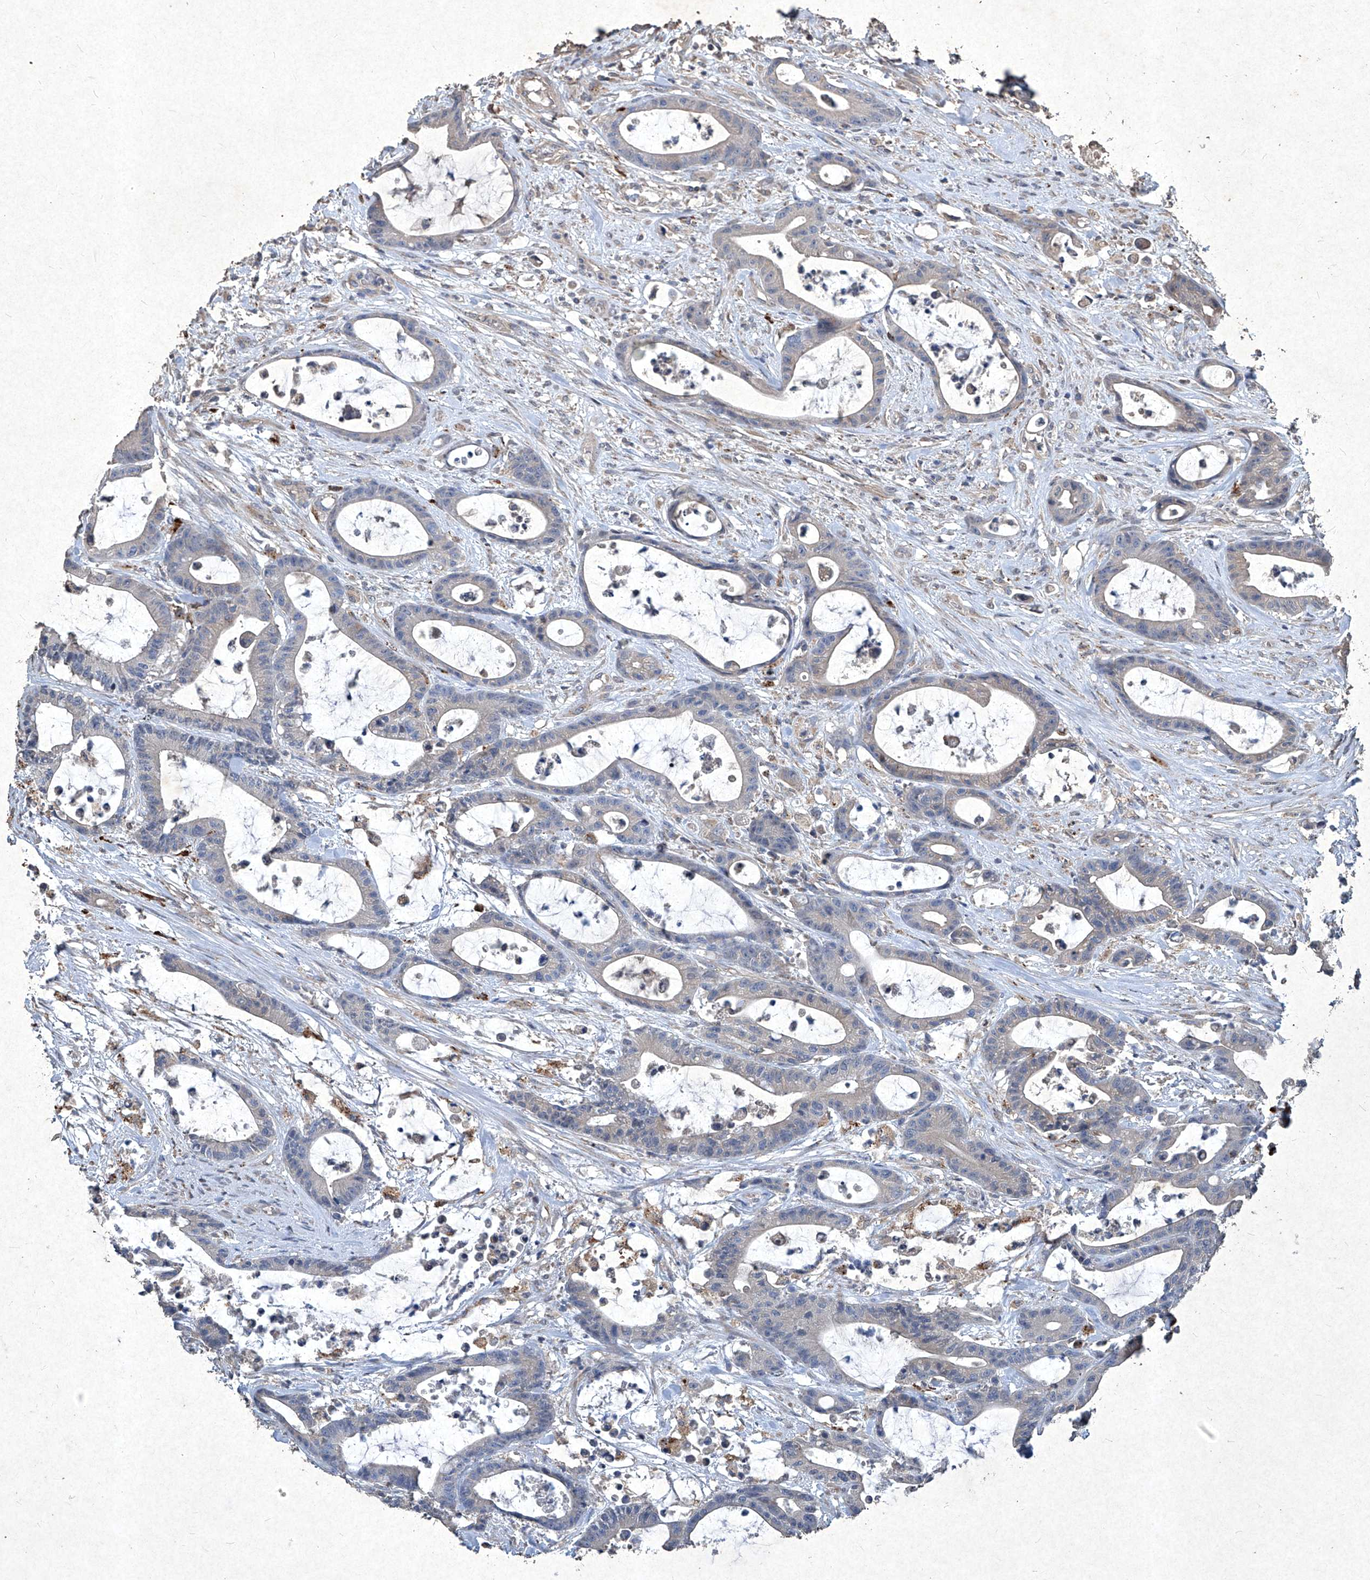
{"staining": {"intensity": "negative", "quantity": "none", "location": "none"}, "tissue": "colorectal cancer", "cell_type": "Tumor cells", "image_type": "cancer", "snomed": [{"axis": "morphology", "description": "Adenocarcinoma, NOS"}, {"axis": "topography", "description": "Colon"}], "caption": "The immunohistochemistry photomicrograph has no significant expression in tumor cells of colorectal cancer (adenocarcinoma) tissue. (Brightfield microscopy of DAB (3,3'-diaminobenzidine) immunohistochemistry (IHC) at high magnification).", "gene": "MED16", "patient": {"sex": "female", "age": 84}}